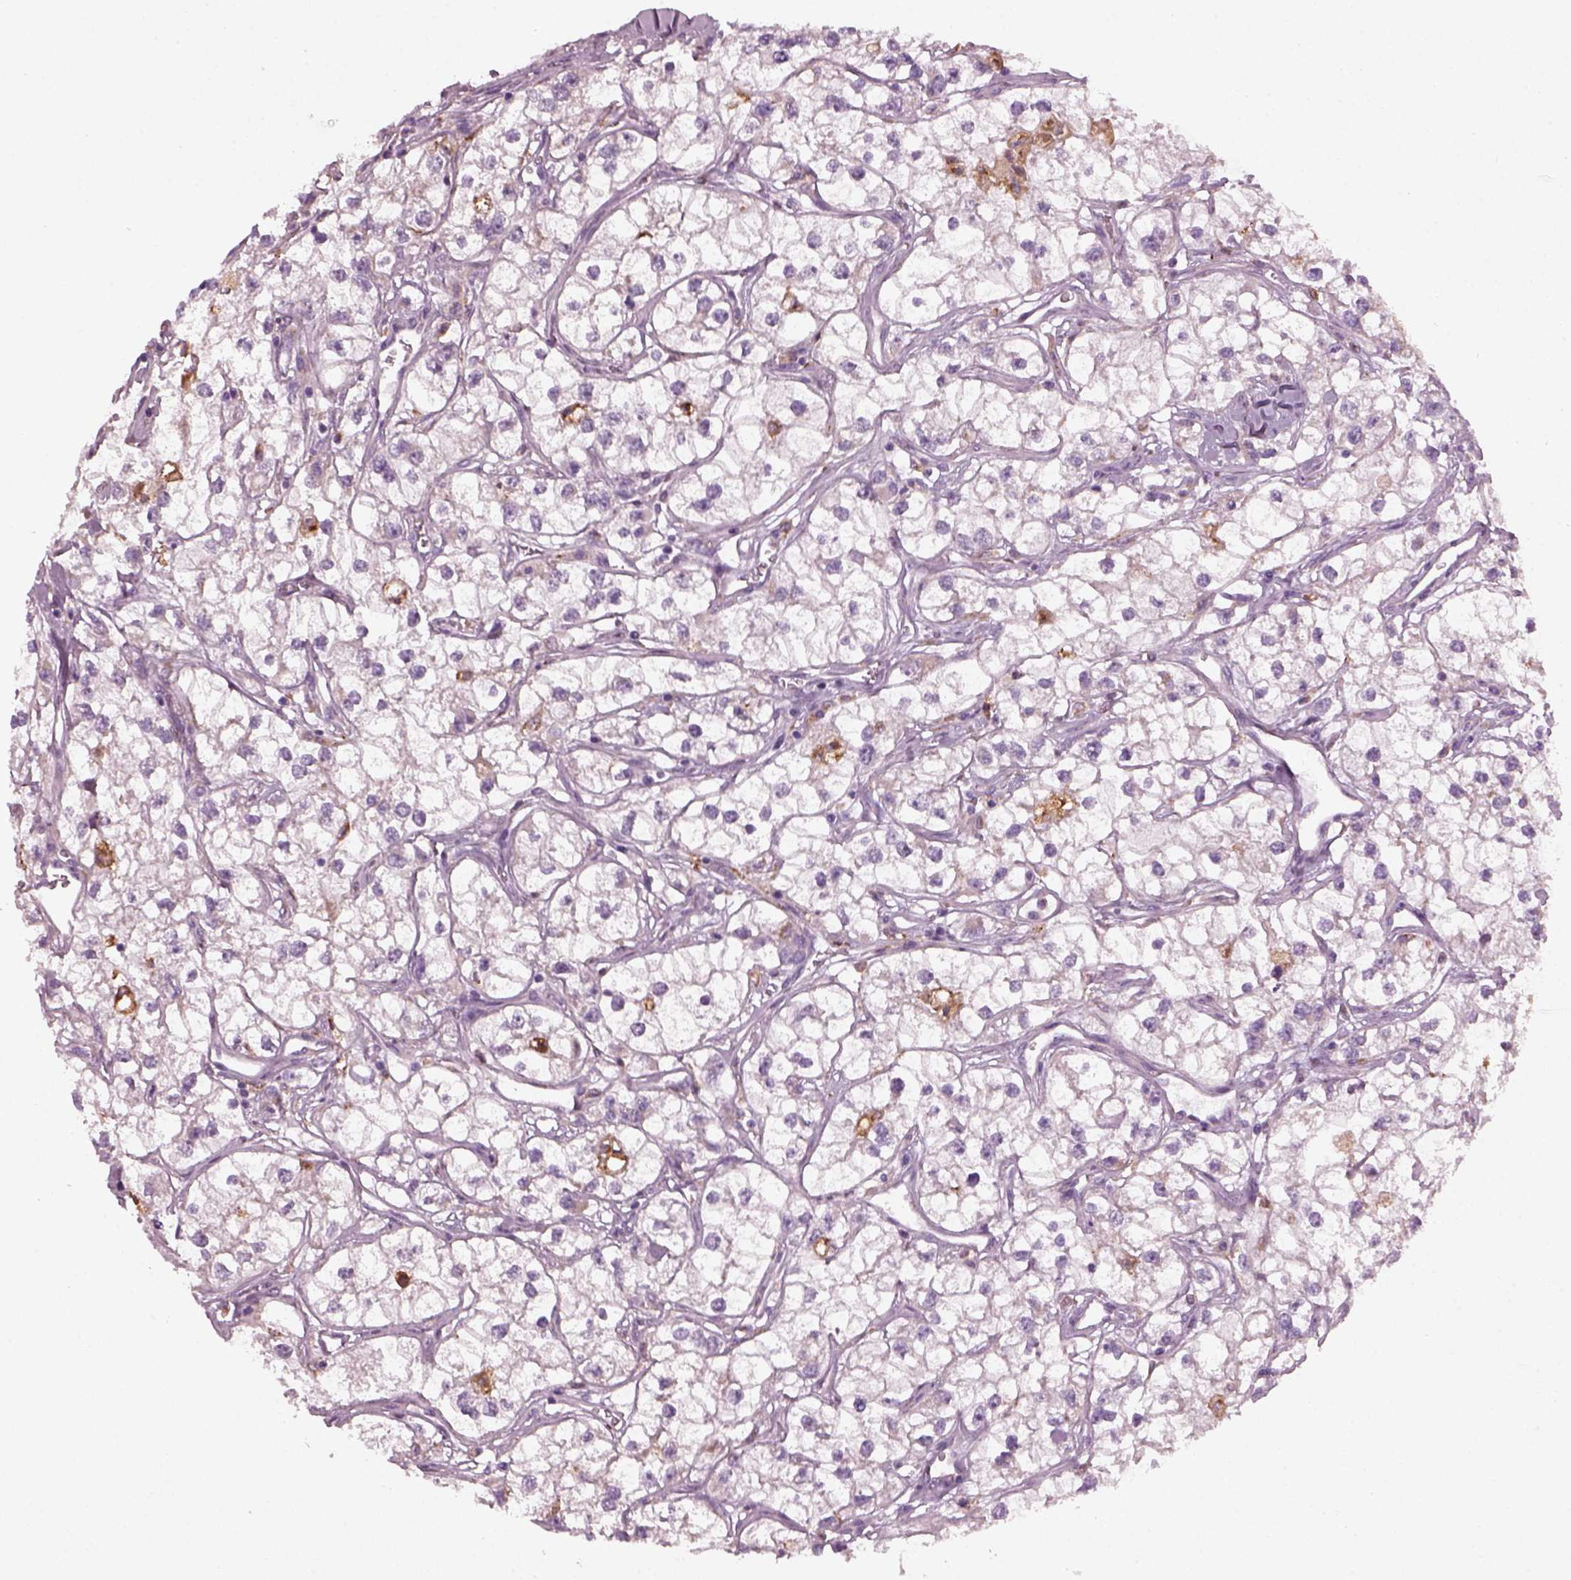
{"staining": {"intensity": "negative", "quantity": "none", "location": "none"}, "tissue": "renal cancer", "cell_type": "Tumor cells", "image_type": "cancer", "snomed": [{"axis": "morphology", "description": "Adenocarcinoma, NOS"}, {"axis": "topography", "description": "Kidney"}], "caption": "DAB (3,3'-diaminobenzidine) immunohistochemical staining of renal cancer displays no significant staining in tumor cells.", "gene": "TMEM231", "patient": {"sex": "male", "age": 59}}